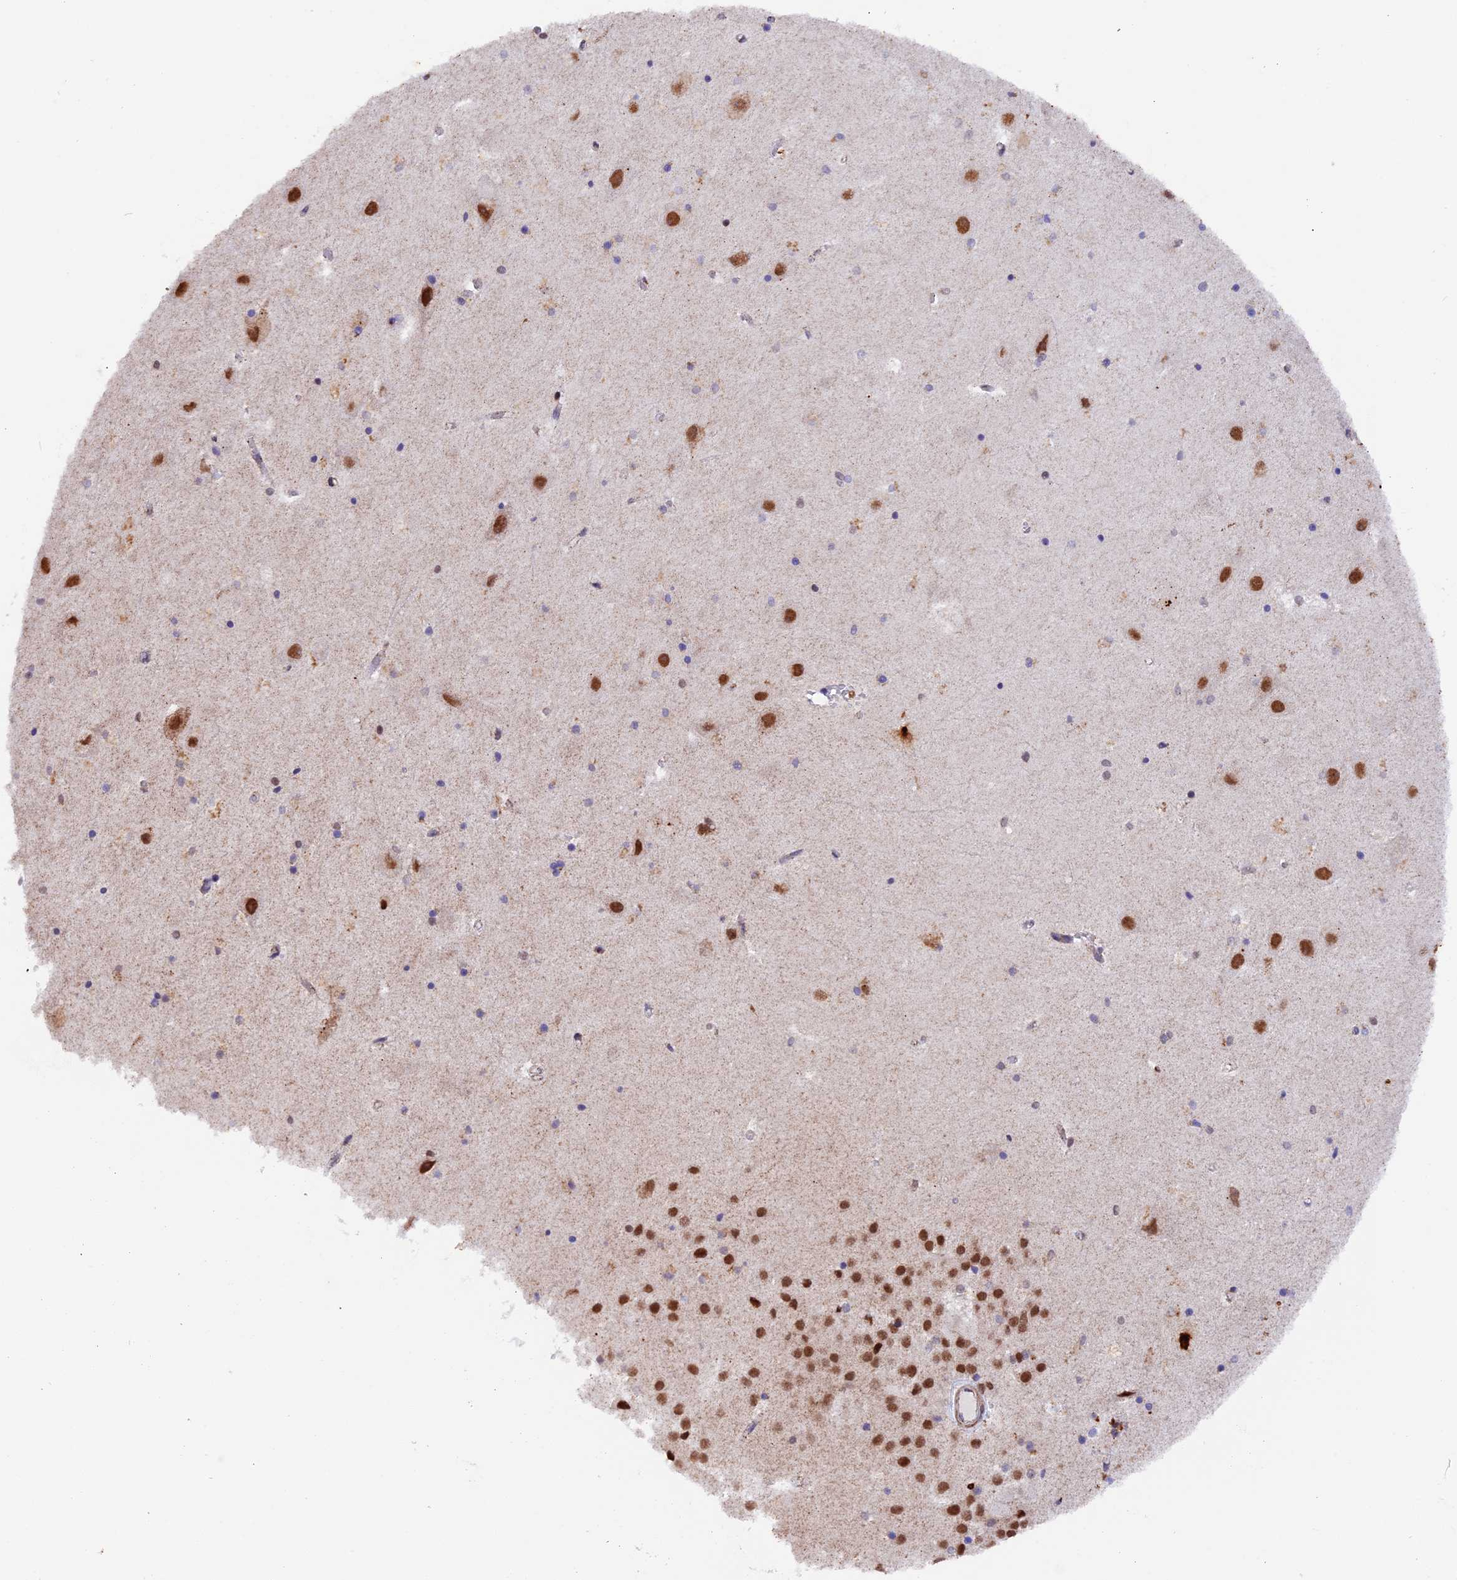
{"staining": {"intensity": "negative", "quantity": "none", "location": "none"}, "tissue": "hippocampus", "cell_type": "Glial cells", "image_type": "normal", "snomed": [{"axis": "morphology", "description": "Normal tissue, NOS"}, {"axis": "topography", "description": "Hippocampus"}], "caption": "Glial cells are negative for brown protein staining in benign hippocampus. (DAB immunohistochemistry with hematoxylin counter stain).", "gene": "TFAM", "patient": {"sex": "female", "age": 52}}